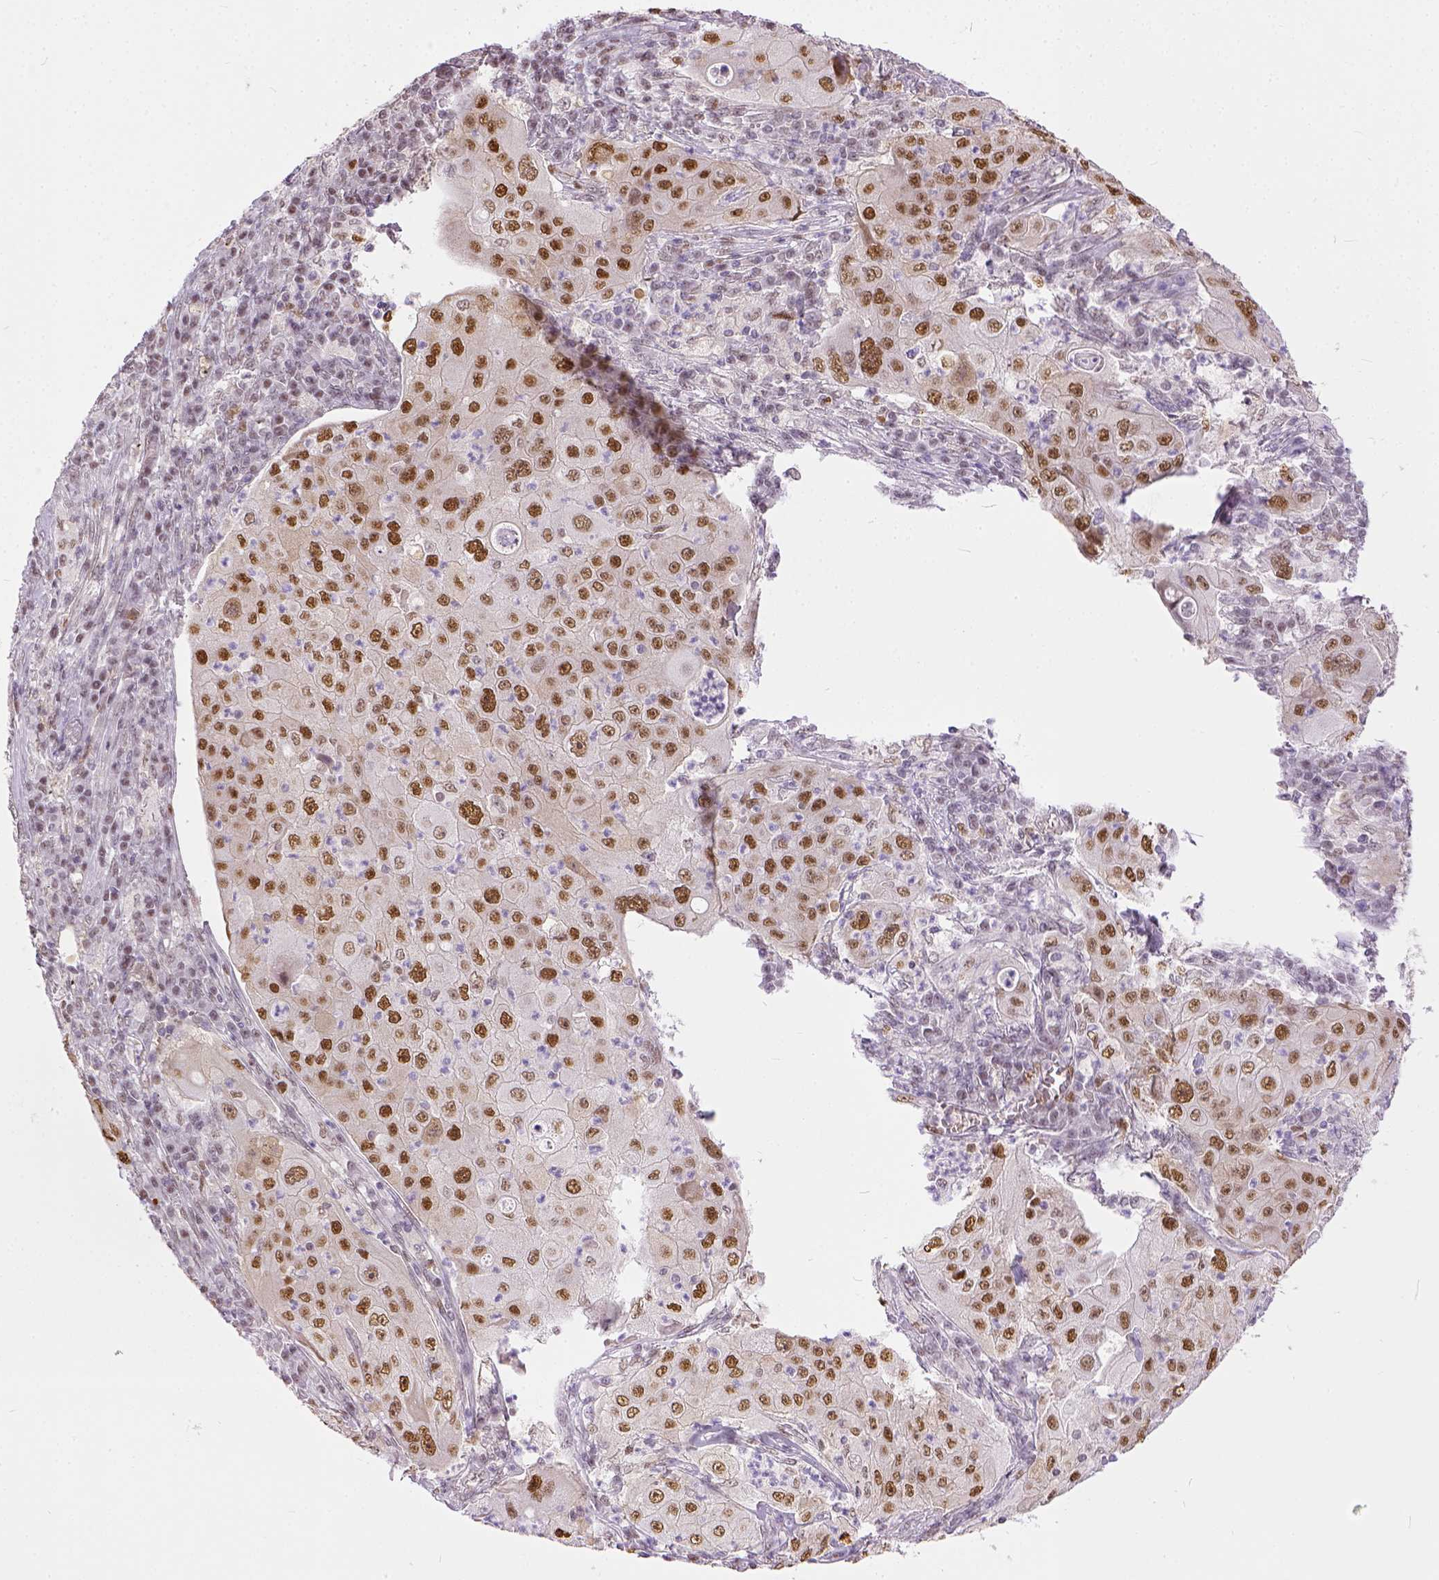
{"staining": {"intensity": "moderate", "quantity": ">75%", "location": "nuclear"}, "tissue": "lung cancer", "cell_type": "Tumor cells", "image_type": "cancer", "snomed": [{"axis": "morphology", "description": "Squamous cell carcinoma, NOS"}, {"axis": "topography", "description": "Lung"}], "caption": "Lung cancer (squamous cell carcinoma) stained with DAB (3,3'-diaminobenzidine) immunohistochemistry (IHC) demonstrates medium levels of moderate nuclear expression in approximately >75% of tumor cells.", "gene": "ERCC1", "patient": {"sex": "female", "age": 59}}